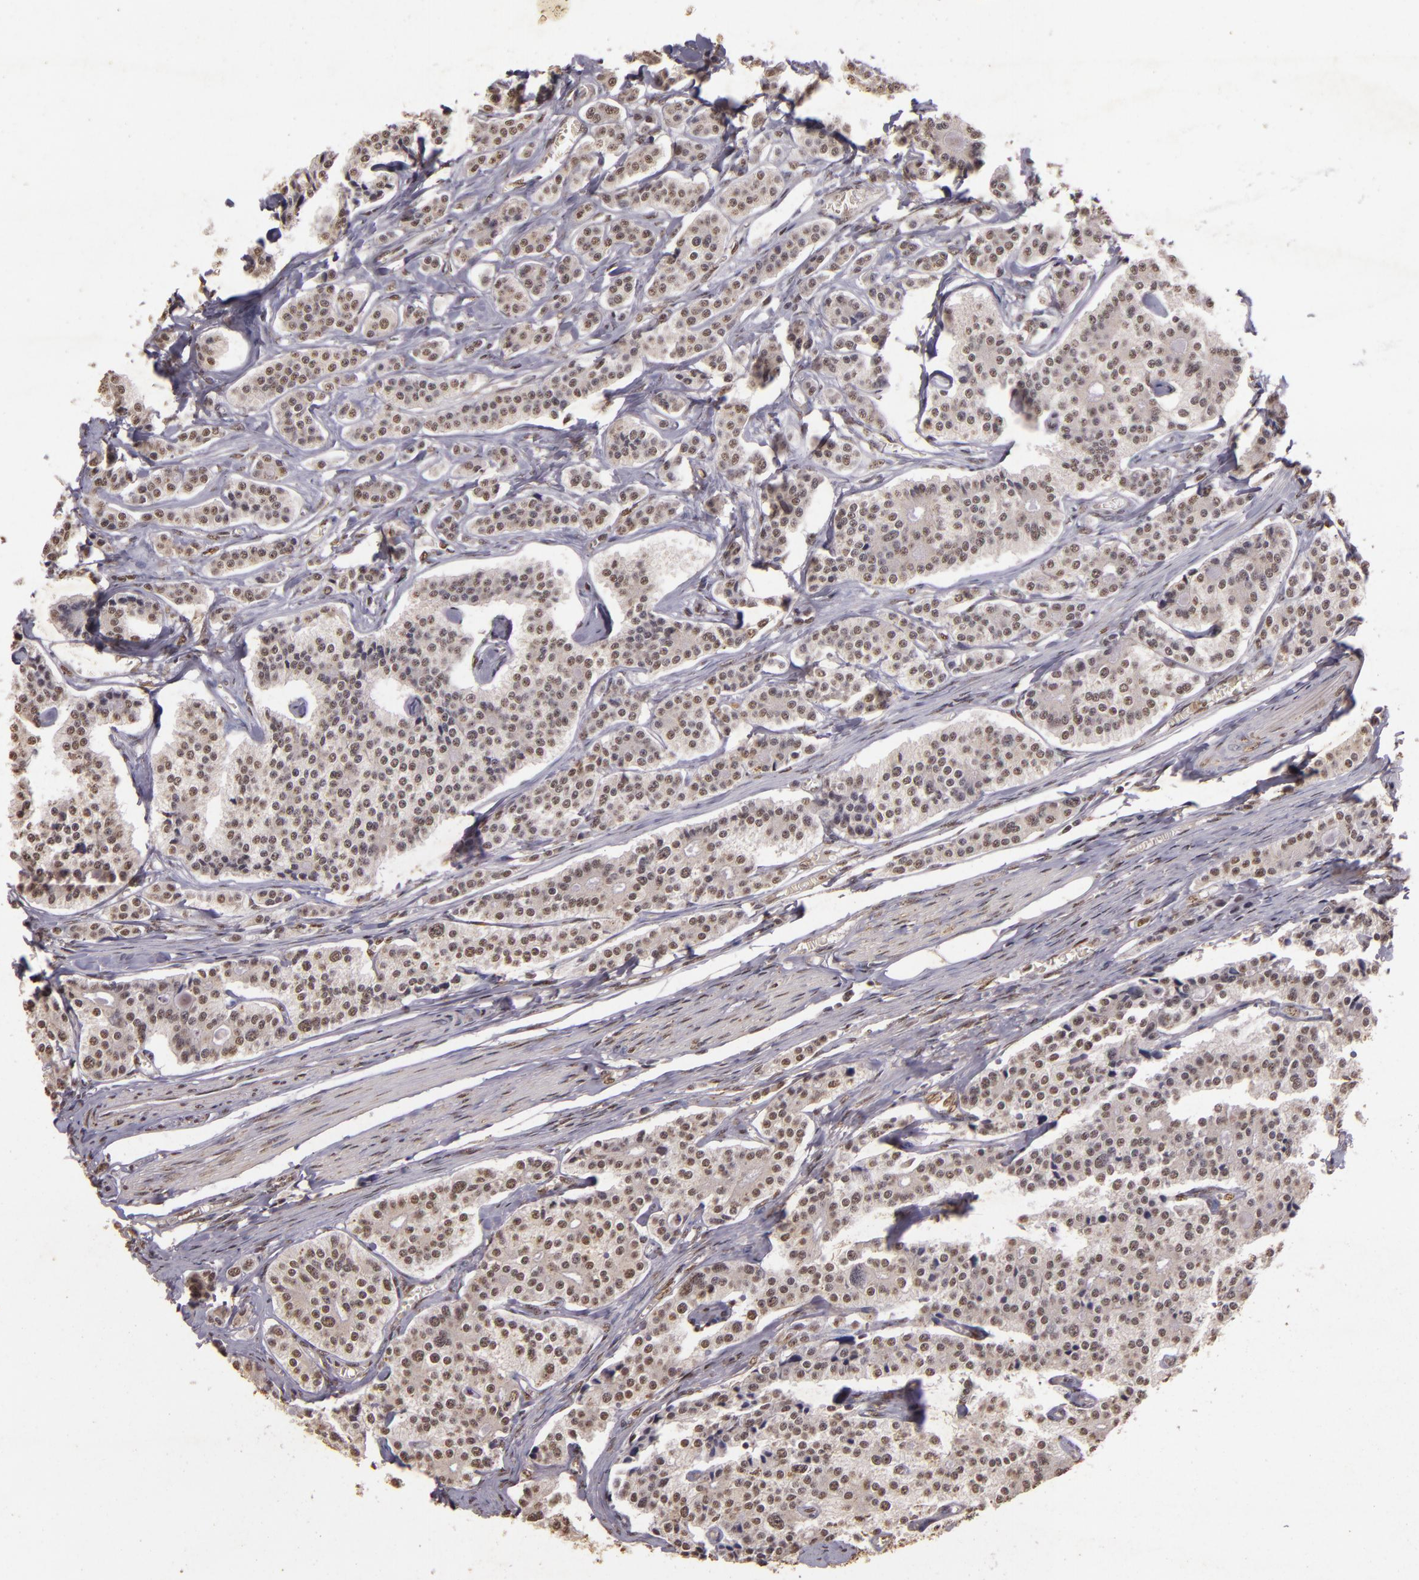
{"staining": {"intensity": "weak", "quantity": "25%-75%", "location": "nuclear"}, "tissue": "carcinoid", "cell_type": "Tumor cells", "image_type": "cancer", "snomed": [{"axis": "morphology", "description": "Carcinoid, malignant, NOS"}, {"axis": "topography", "description": "Small intestine"}], "caption": "Carcinoid tissue exhibits weak nuclear positivity in about 25%-75% of tumor cells", "gene": "CBX3", "patient": {"sex": "male", "age": 63}}